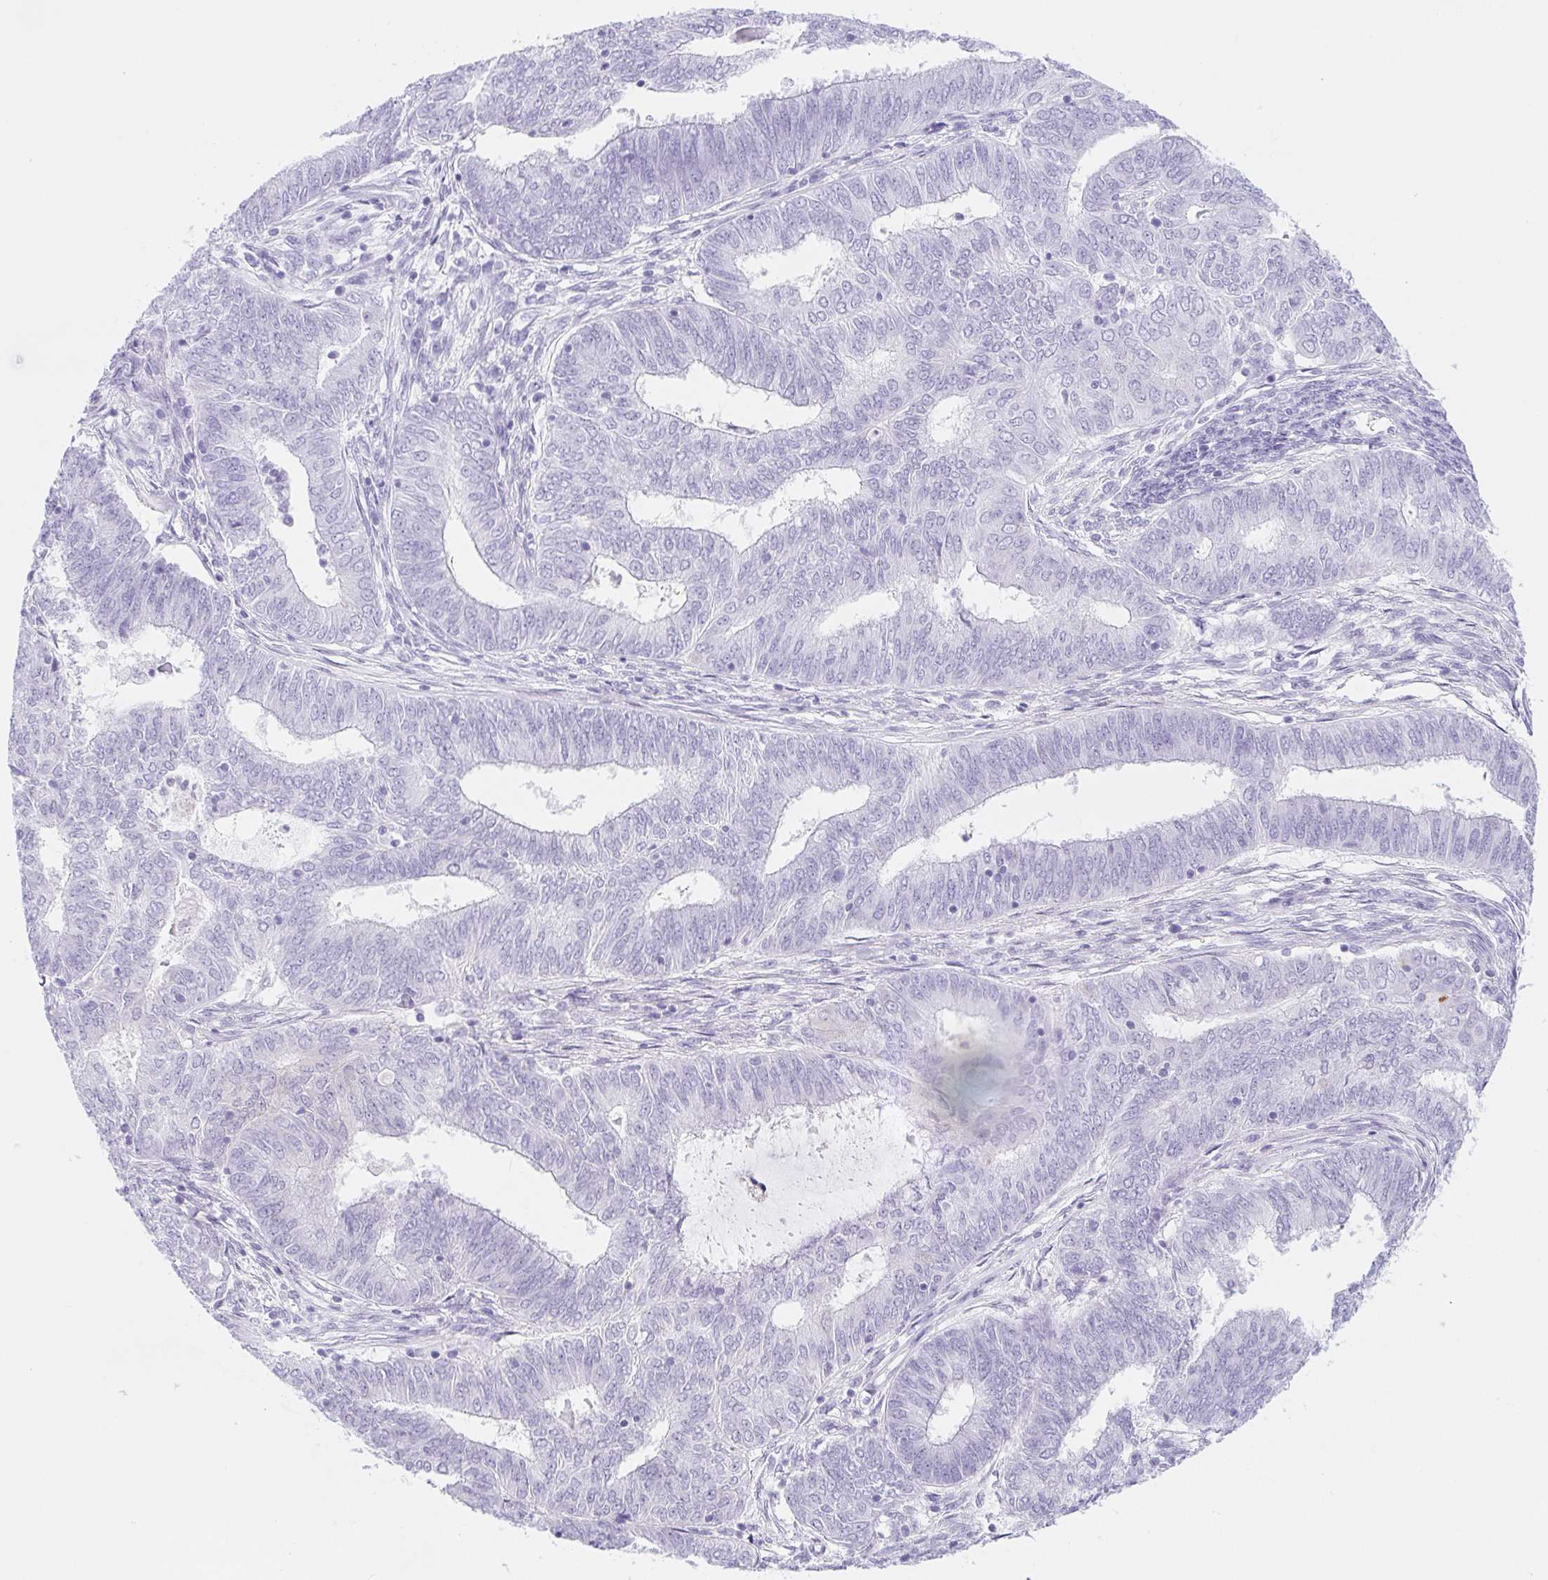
{"staining": {"intensity": "negative", "quantity": "none", "location": "none"}, "tissue": "endometrial cancer", "cell_type": "Tumor cells", "image_type": "cancer", "snomed": [{"axis": "morphology", "description": "Adenocarcinoma, NOS"}, {"axis": "topography", "description": "Endometrium"}], "caption": "A high-resolution image shows IHC staining of endometrial cancer (adenocarcinoma), which exhibits no significant expression in tumor cells.", "gene": "DYNC2LI1", "patient": {"sex": "female", "age": 62}}